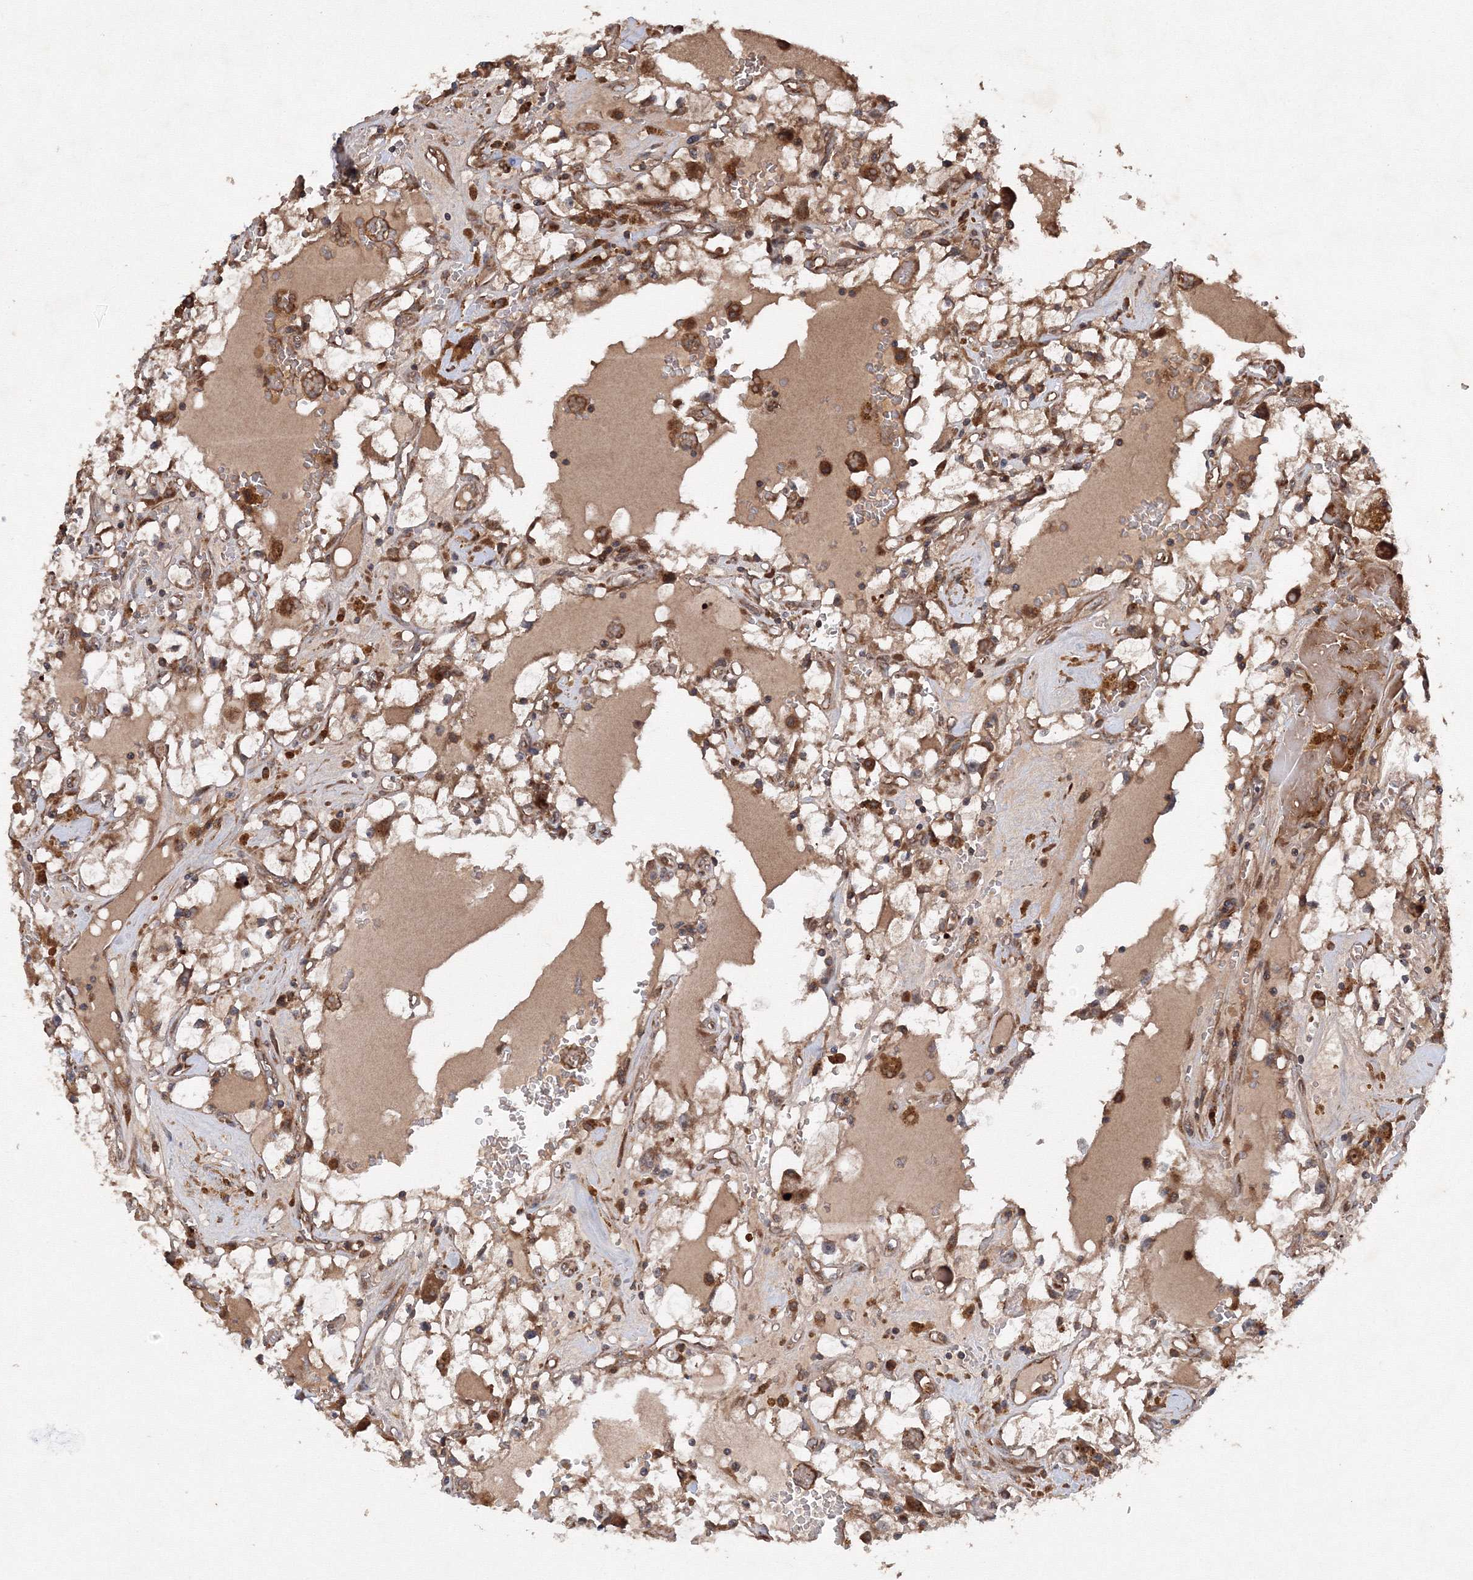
{"staining": {"intensity": "weak", "quantity": ">75%", "location": "cytoplasmic/membranous"}, "tissue": "renal cancer", "cell_type": "Tumor cells", "image_type": "cancer", "snomed": [{"axis": "morphology", "description": "Adenocarcinoma, NOS"}, {"axis": "topography", "description": "Kidney"}], "caption": "This micrograph exhibits IHC staining of human renal cancer, with low weak cytoplasmic/membranous expression in about >75% of tumor cells.", "gene": "ATG3", "patient": {"sex": "male", "age": 56}}